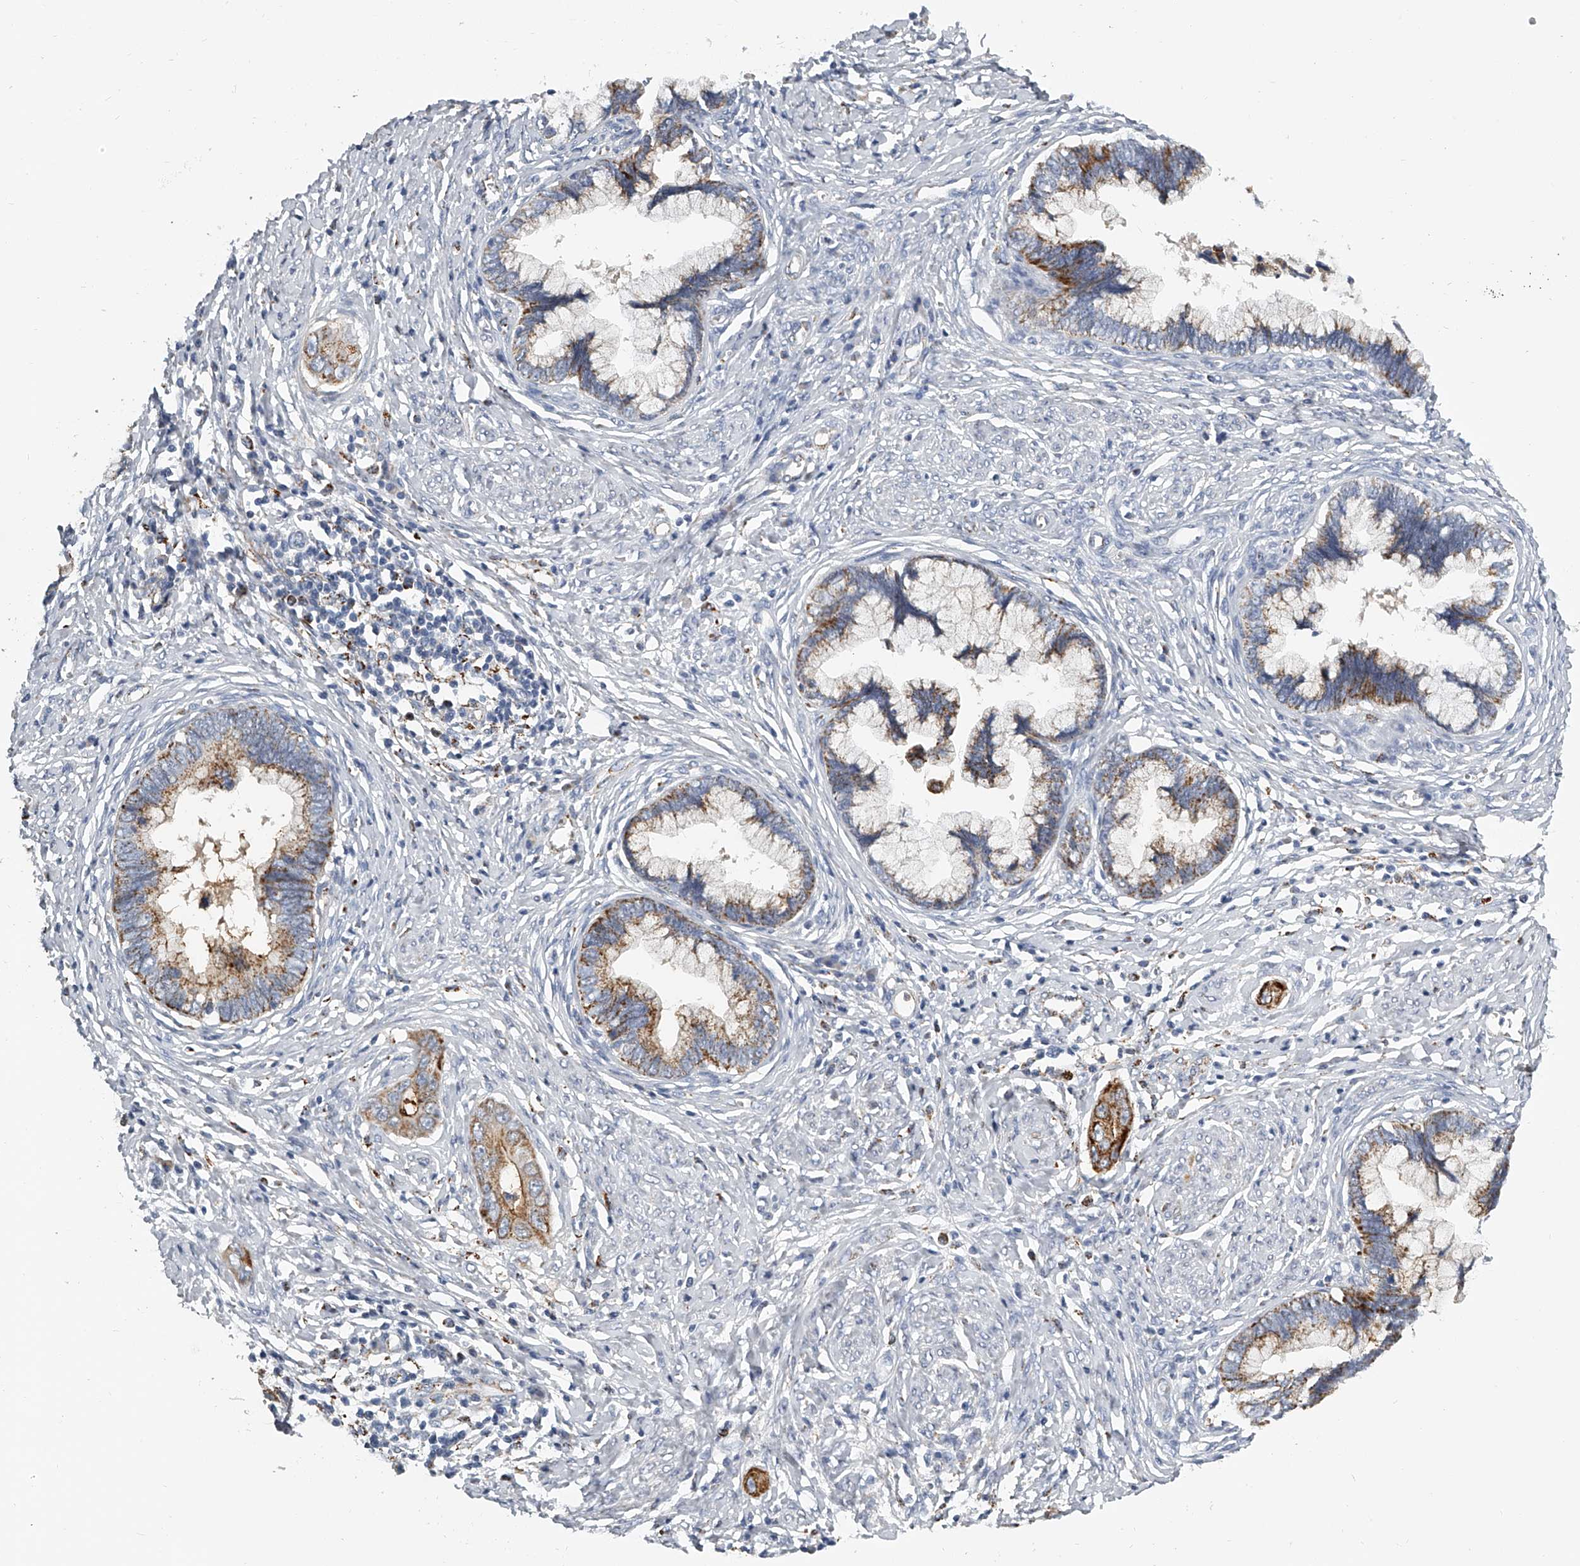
{"staining": {"intensity": "moderate", "quantity": "25%-75%", "location": "cytoplasmic/membranous"}, "tissue": "cervical cancer", "cell_type": "Tumor cells", "image_type": "cancer", "snomed": [{"axis": "morphology", "description": "Adenocarcinoma, NOS"}, {"axis": "topography", "description": "Cervix"}], "caption": "This is a histology image of immunohistochemistry staining of cervical cancer (adenocarcinoma), which shows moderate staining in the cytoplasmic/membranous of tumor cells.", "gene": "KLHL7", "patient": {"sex": "female", "age": 44}}